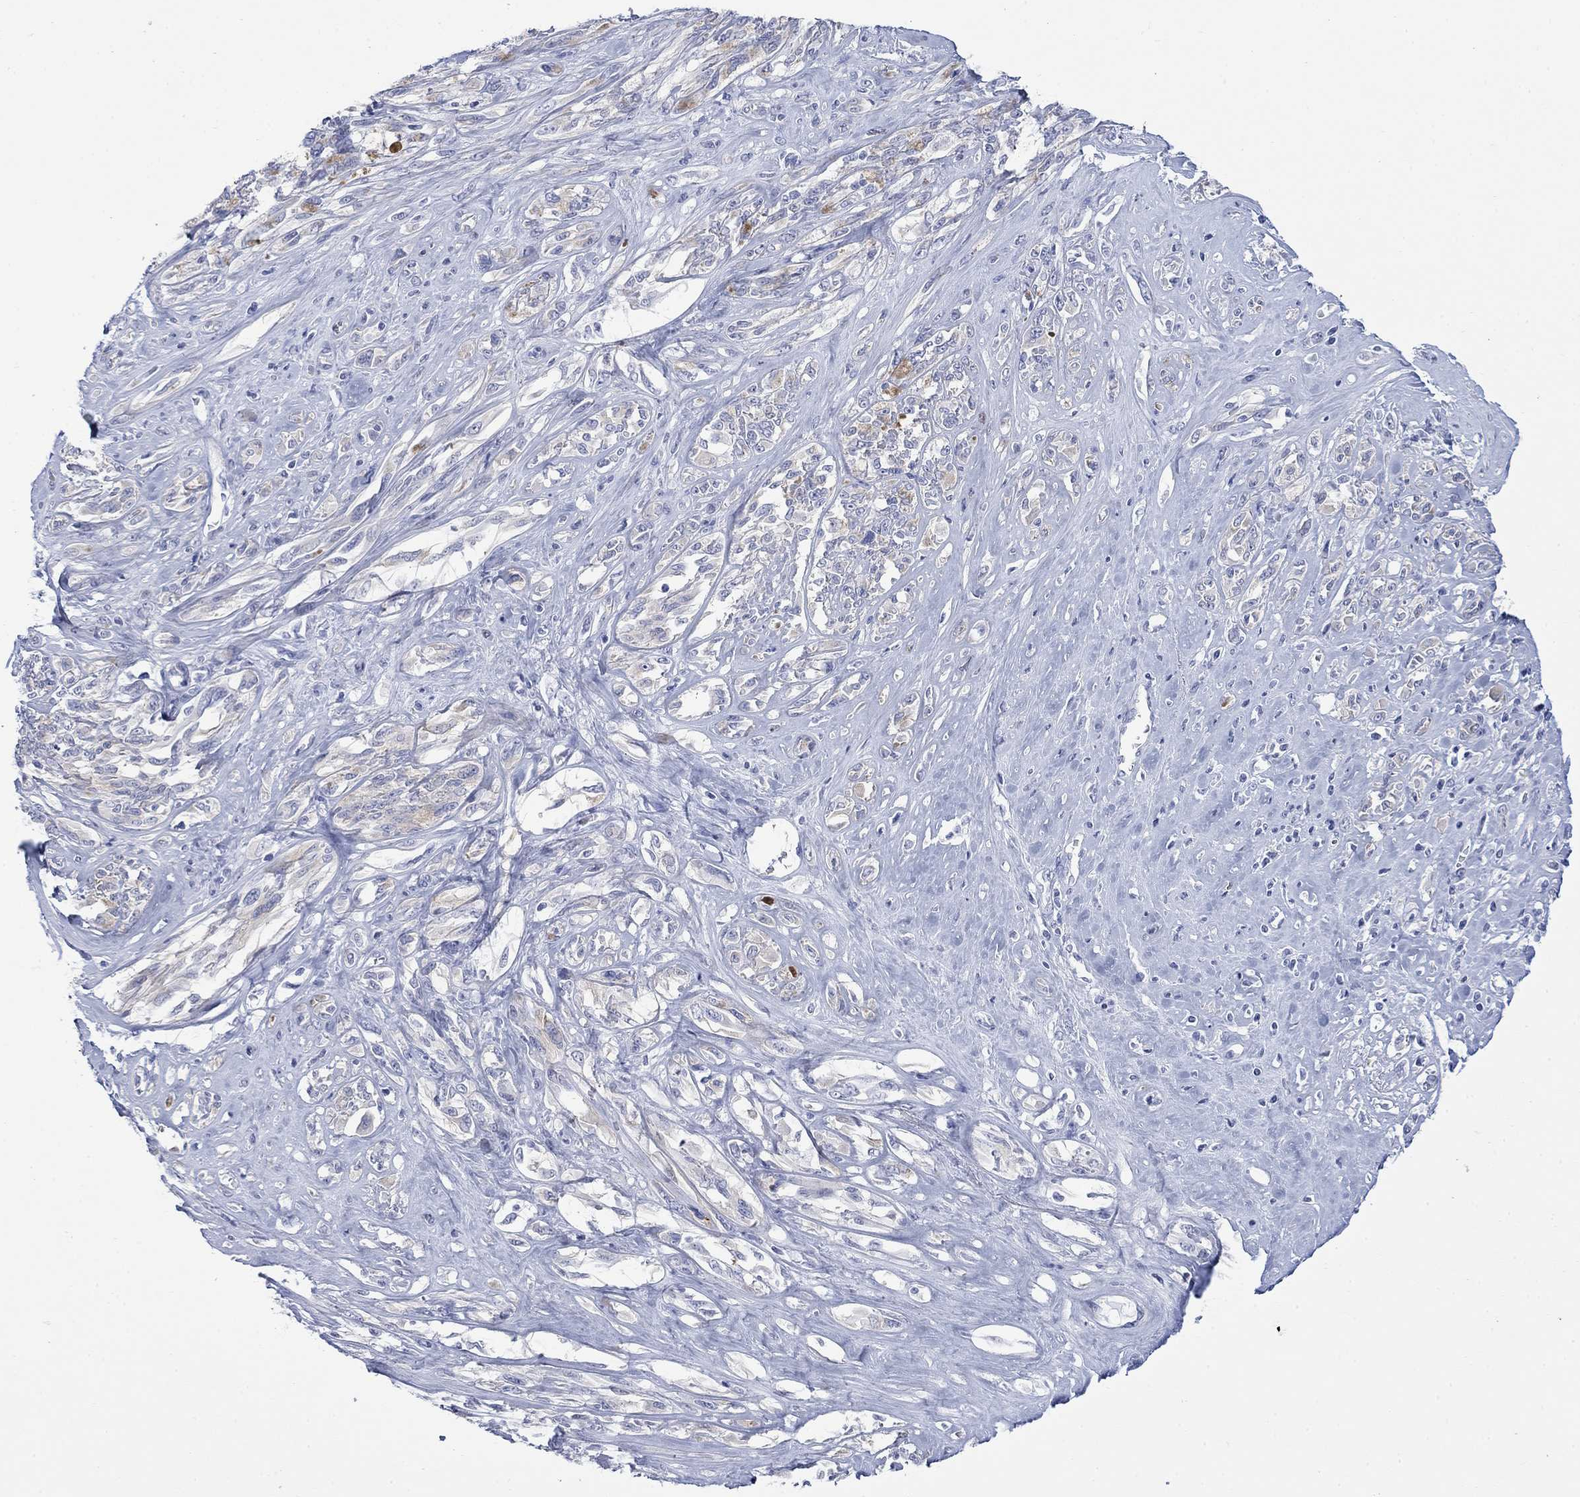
{"staining": {"intensity": "strong", "quantity": "25%-75%", "location": "cytoplasmic/membranous"}, "tissue": "melanoma", "cell_type": "Tumor cells", "image_type": "cancer", "snomed": [{"axis": "morphology", "description": "Malignant melanoma, NOS"}, {"axis": "topography", "description": "Skin"}], "caption": "Malignant melanoma was stained to show a protein in brown. There is high levels of strong cytoplasmic/membranous staining in about 25%-75% of tumor cells.", "gene": "IGF2BP3", "patient": {"sex": "female", "age": 91}}